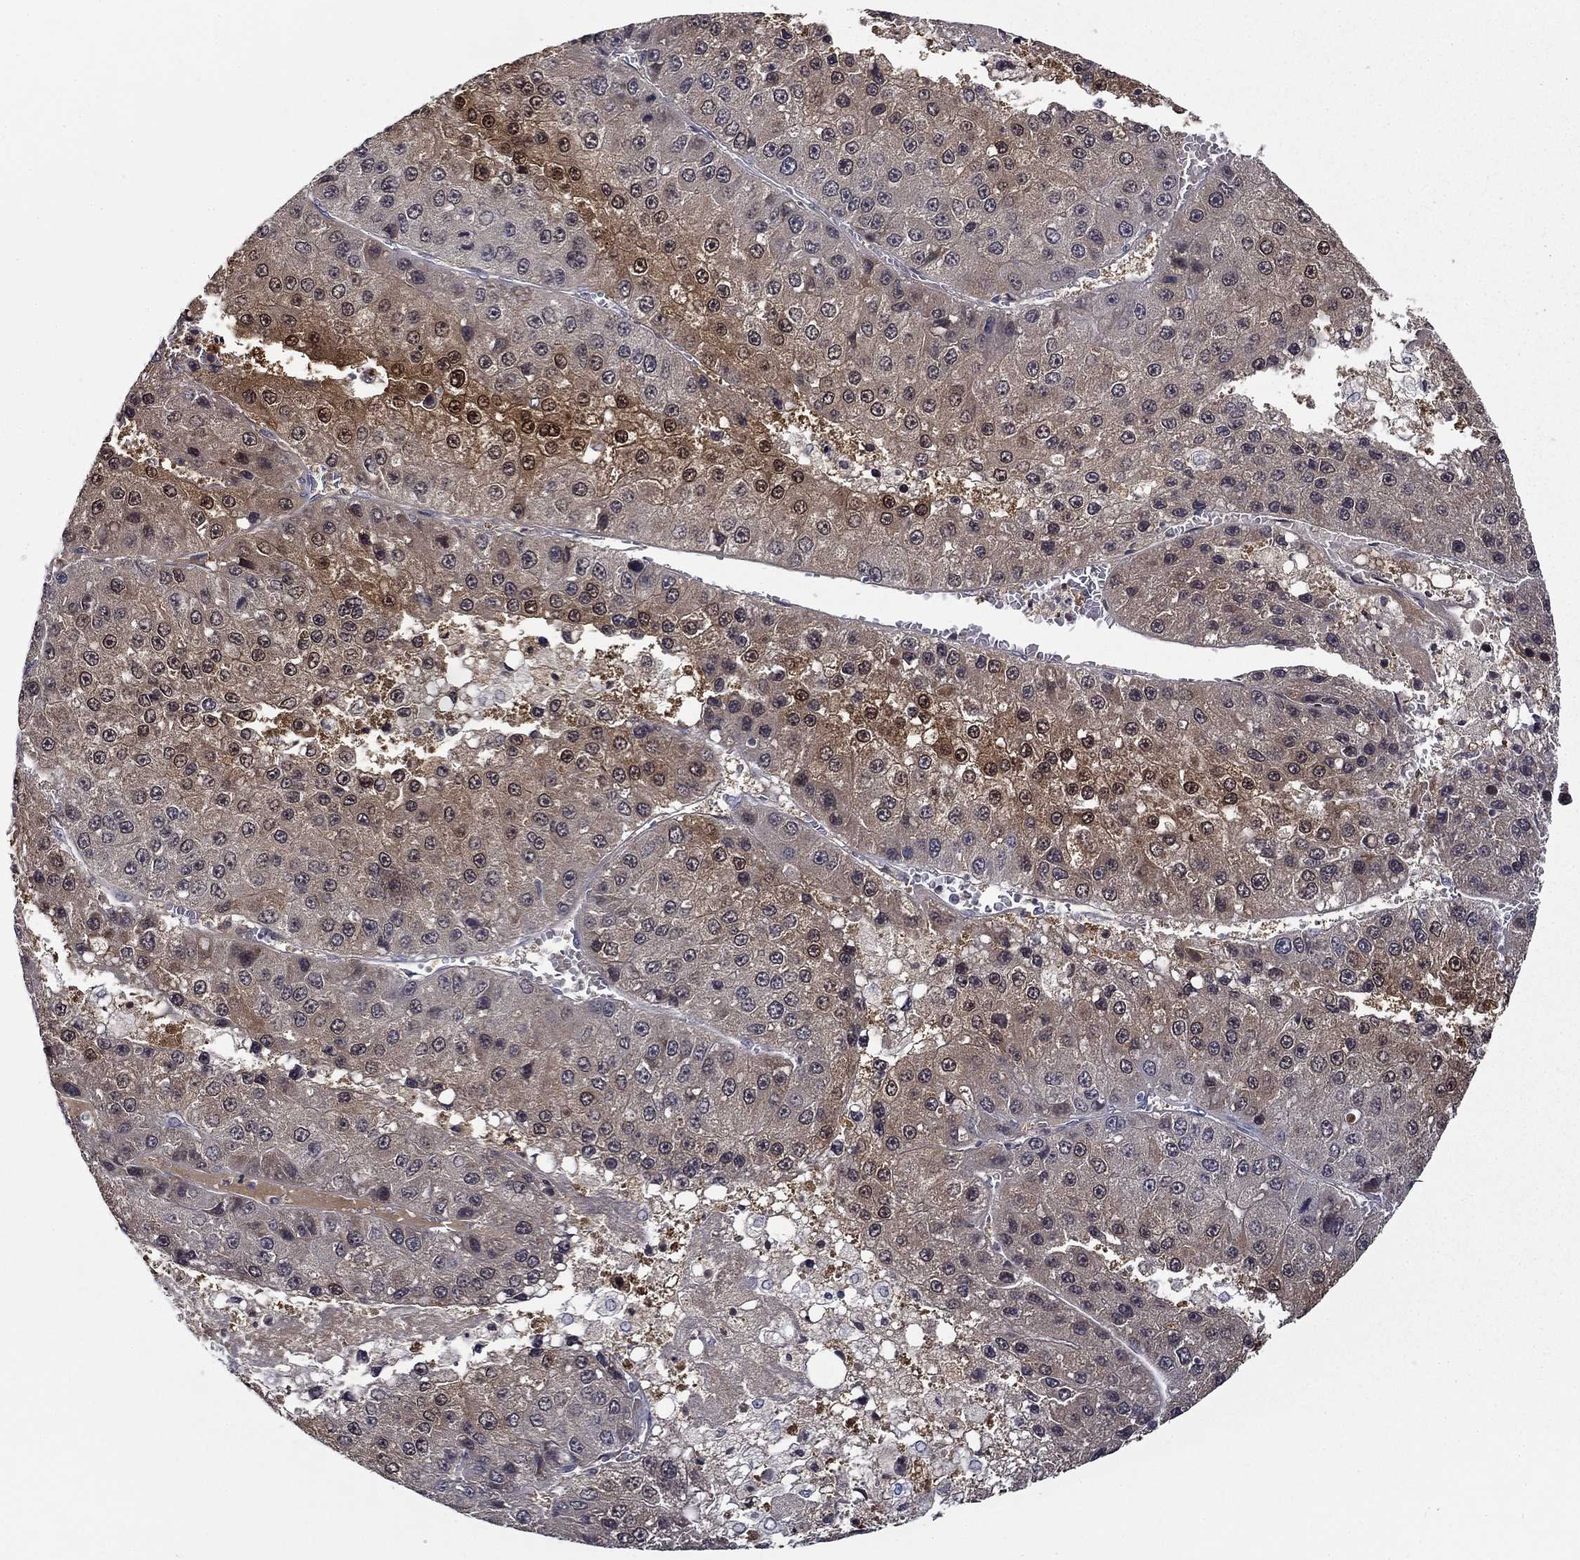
{"staining": {"intensity": "strong", "quantity": "<25%", "location": "cytoplasmic/membranous,nuclear"}, "tissue": "liver cancer", "cell_type": "Tumor cells", "image_type": "cancer", "snomed": [{"axis": "morphology", "description": "Carcinoma, Hepatocellular, NOS"}, {"axis": "topography", "description": "Liver"}], "caption": "Liver cancer stained with IHC exhibits strong cytoplasmic/membranous and nuclear staining in about <25% of tumor cells. (Stains: DAB (3,3'-diaminobenzidine) in brown, nuclei in blue, Microscopy: brightfield microscopy at high magnification).", "gene": "DDTL", "patient": {"sex": "female", "age": 73}}